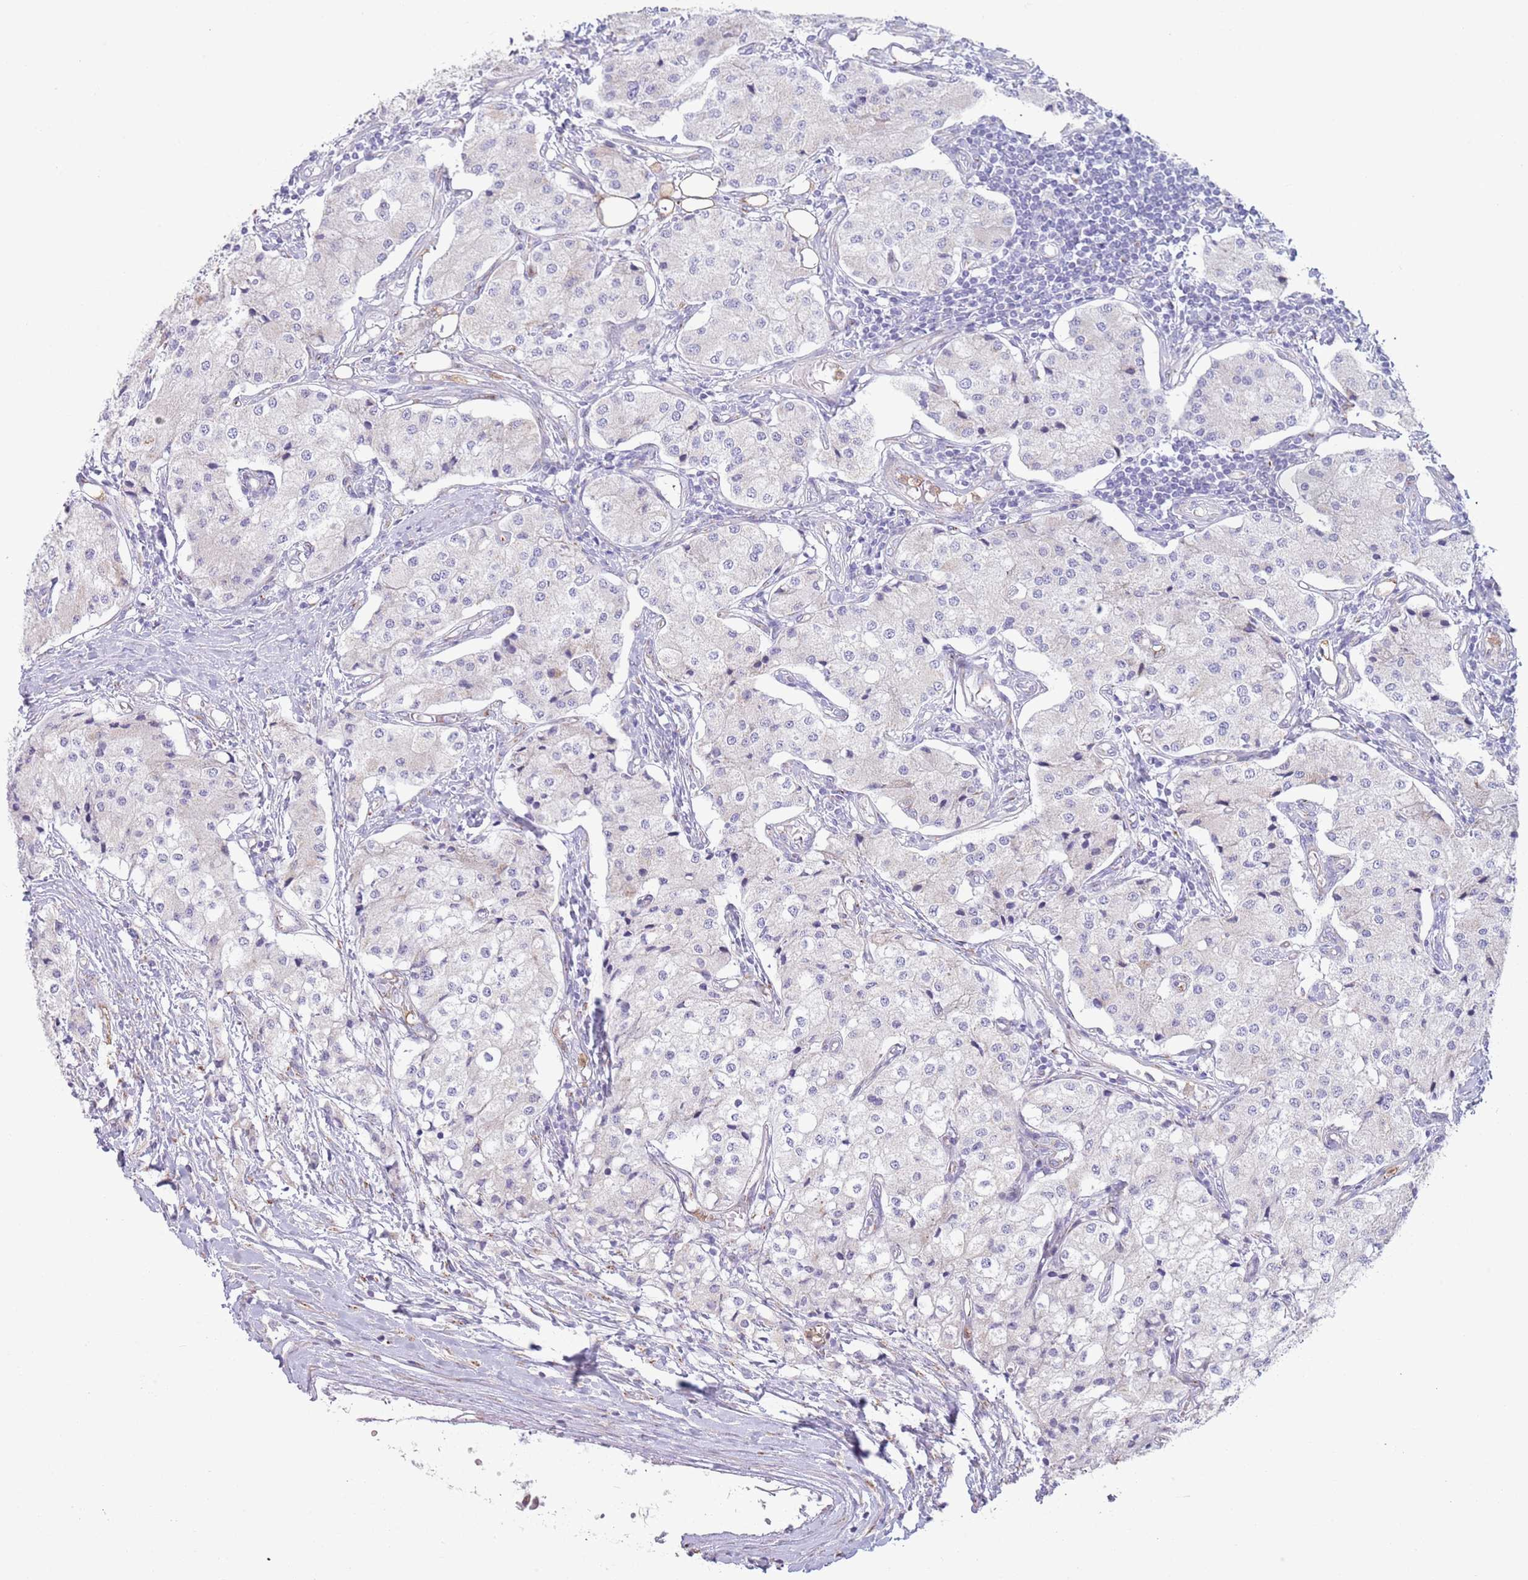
{"staining": {"intensity": "negative", "quantity": "none", "location": "none"}, "tissue": "carcinoid", "cell_type": "Tumor cells", "image_type": "cancer", "snomed": [{"axis": "morphology", "description": "Carcinoid, malignant, NOS"}, {"axis": "topography", "description": "Colon"}], "caption": "Immunohistochemistry of human carcinoid (malignant) demonstrates no staining in tumor cells. (DAB (3,3'-diaminobenzidine) immunohistochemistry (IHC) visualized using brightfield microscopy, high magnification).", "gene": "C20orf96", "patient": {"sex": "female", "age": 52}}